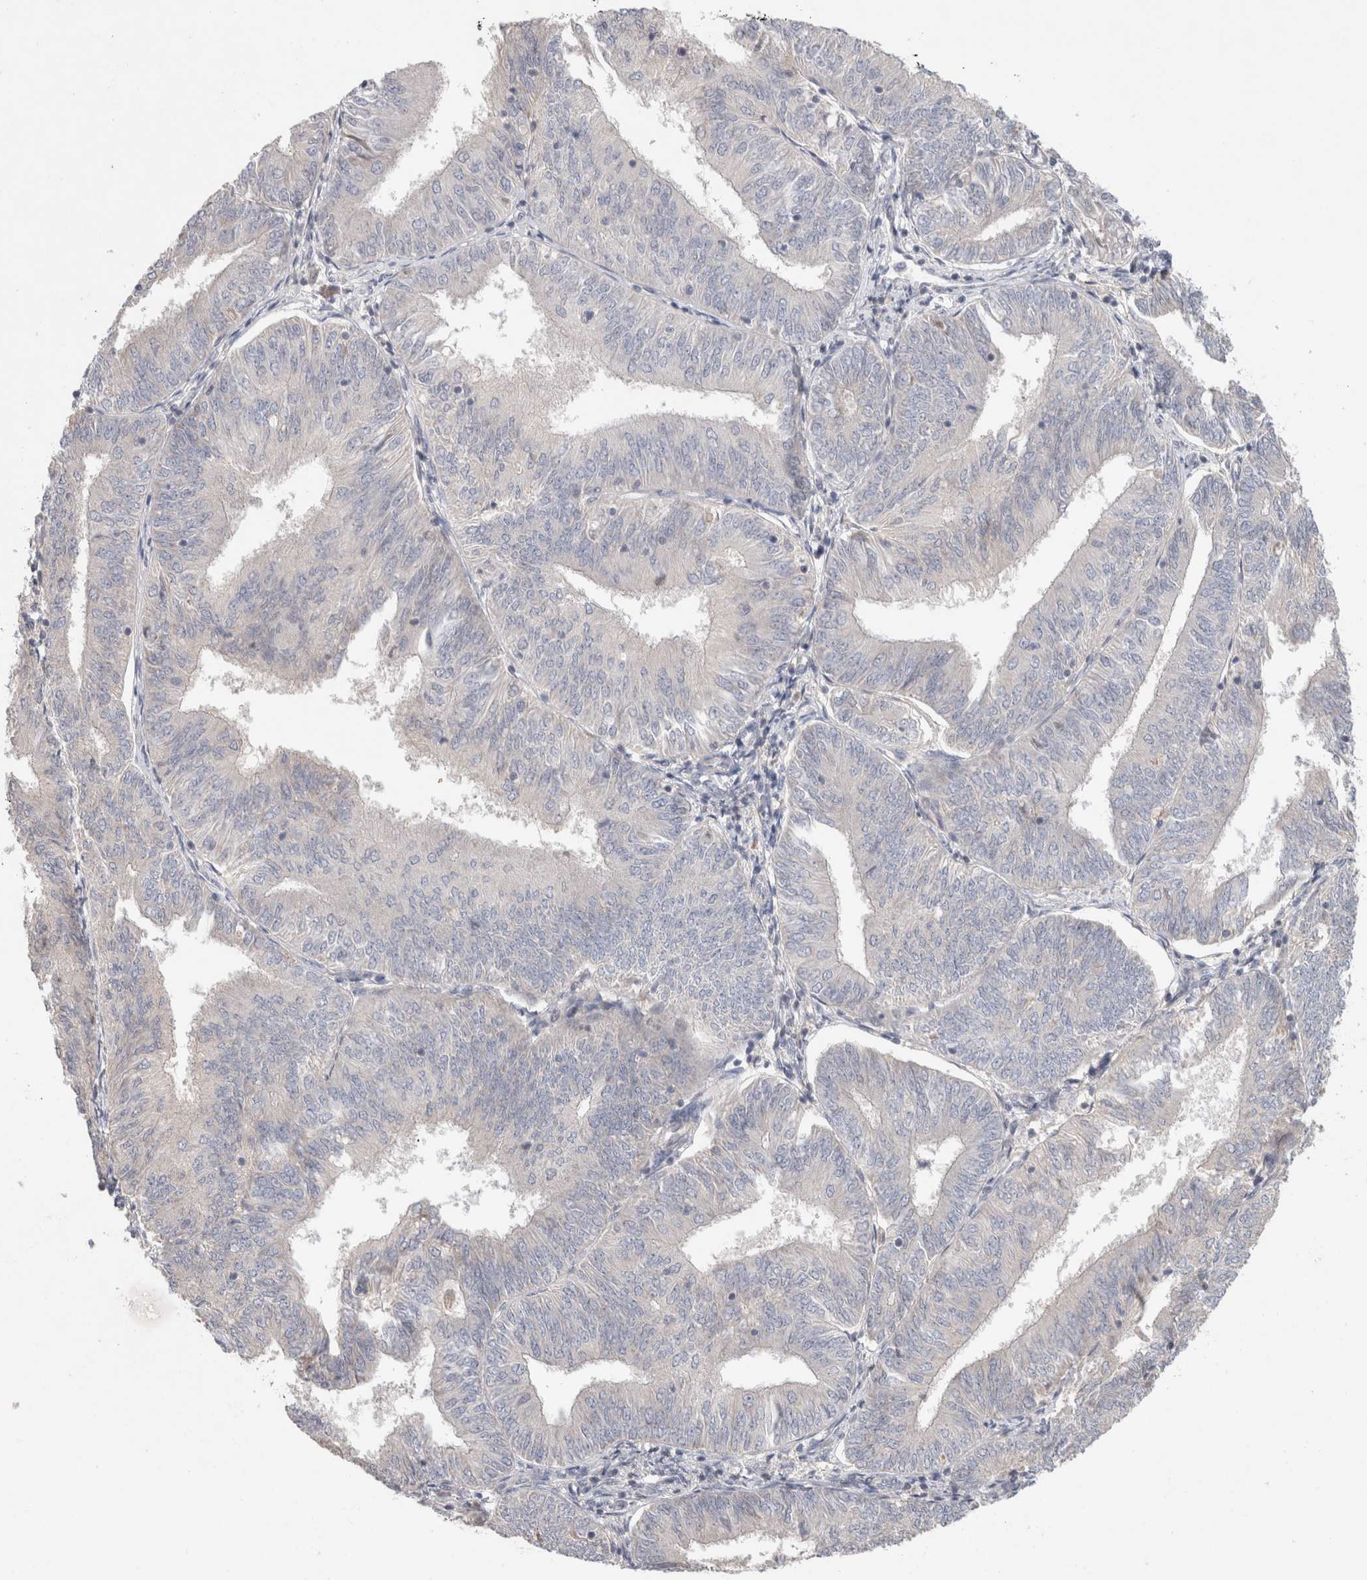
{"staining": {"intensity": "negative", "quantity": "none", "location": "none"}, "tissue": "endometrial cancer", "cell_type": "Tumor cells", "image_type": "cancer", "snomed": [{"axis": "morphology", "description": "Adenocarcinoma, NOS"}, {"axis": "topography", "description": "Endometrium"}], "caption": "Immunohistochemistry (IHC) of endometrial cancer (adenocarcinoma) shows no staining in tumor cells.", "gene": "SYDE2", "patient": {"sex": "female", "age": 58}}